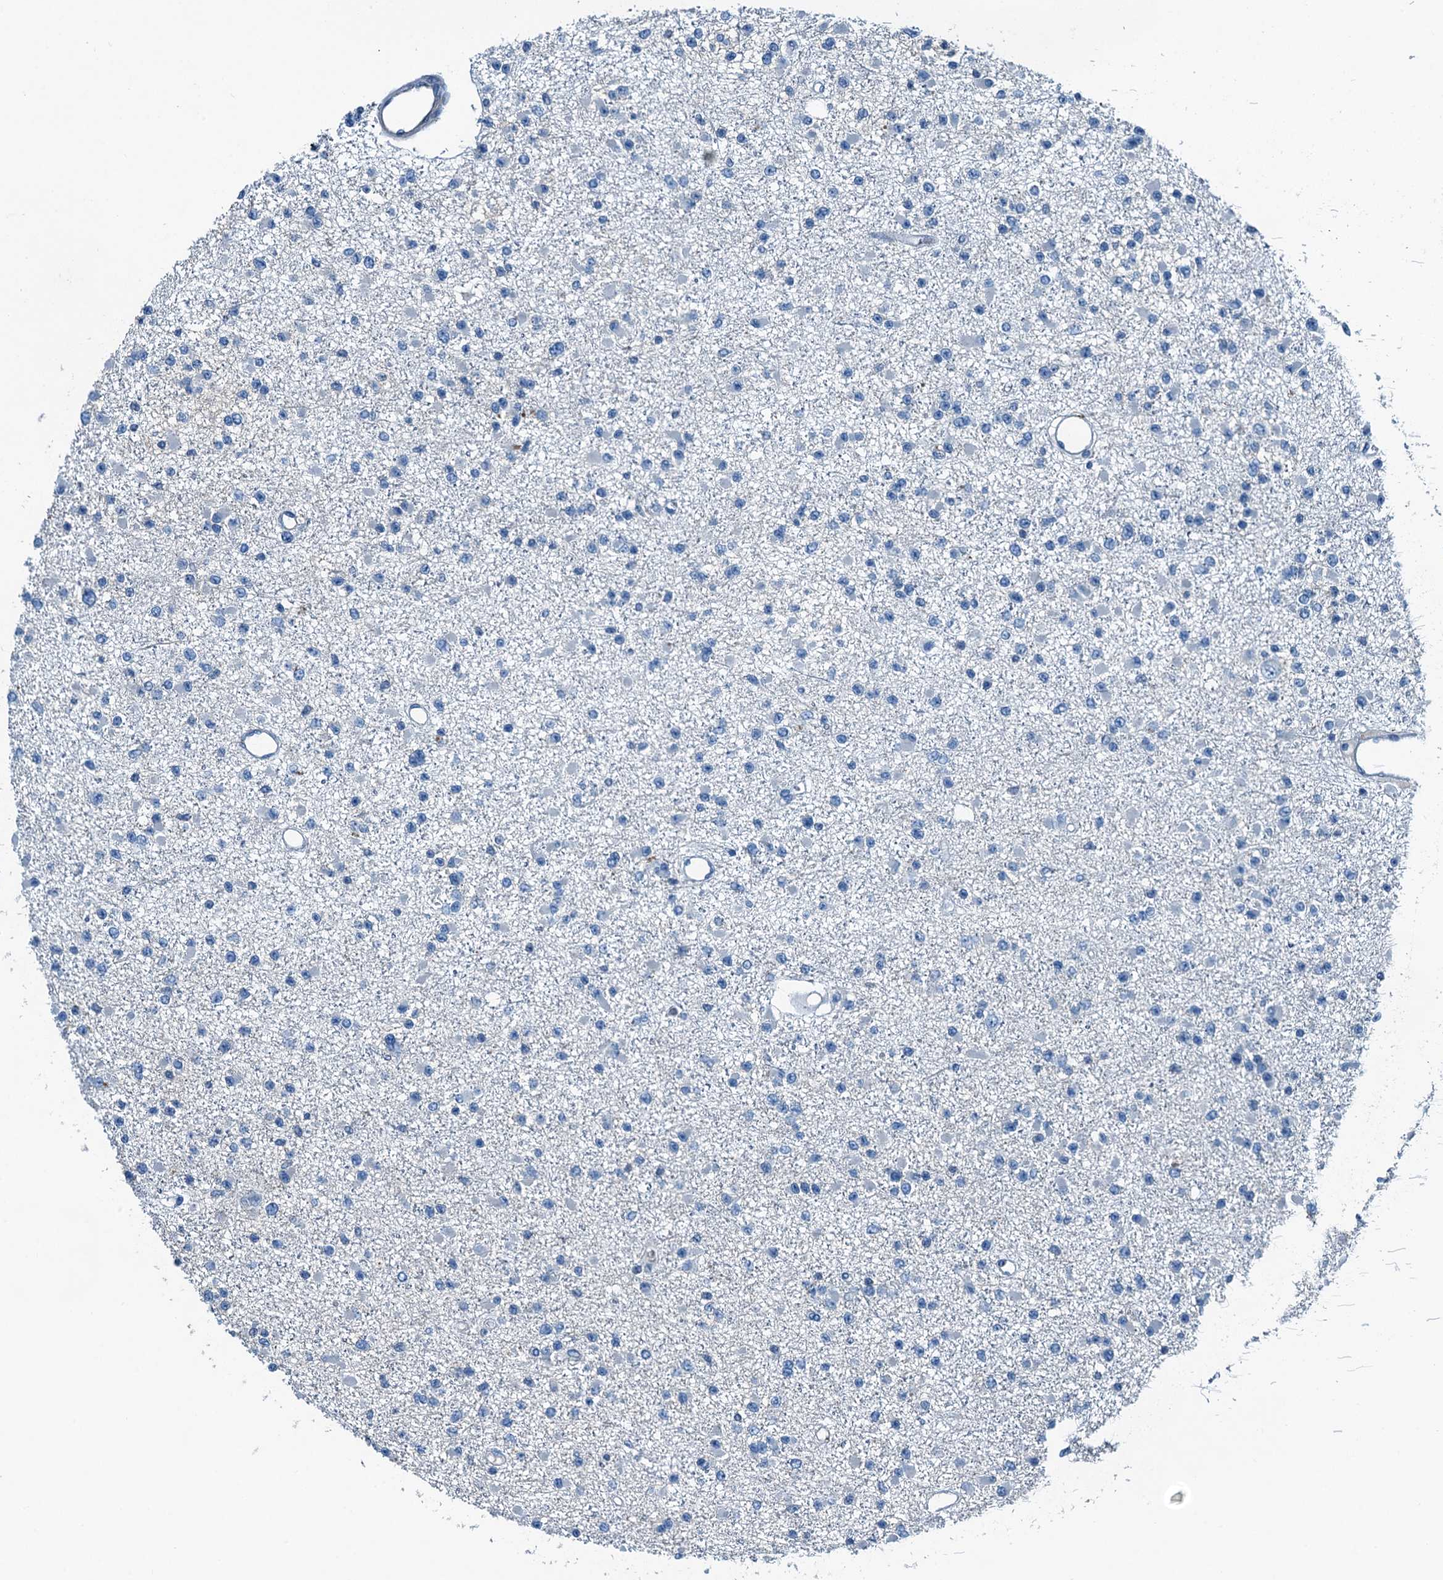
{"staining": {"intensity": "negative", "quantity": "none", "location": "none"}, "tissue": "glioma", "cell_type": "Tumor cells", "image_type": "cancer", "snomed": [{"axis": "morphology", "description": "Glioma, malignant, Low grade"}, {"axis": "topography", "description": "Brain"}], "caption": "Human glioma stained for a protein using IHC exhibits no positivity in tumor cells.", "gene": "RAB3IL1", "patient": {"sex": "female", "age": 22}}